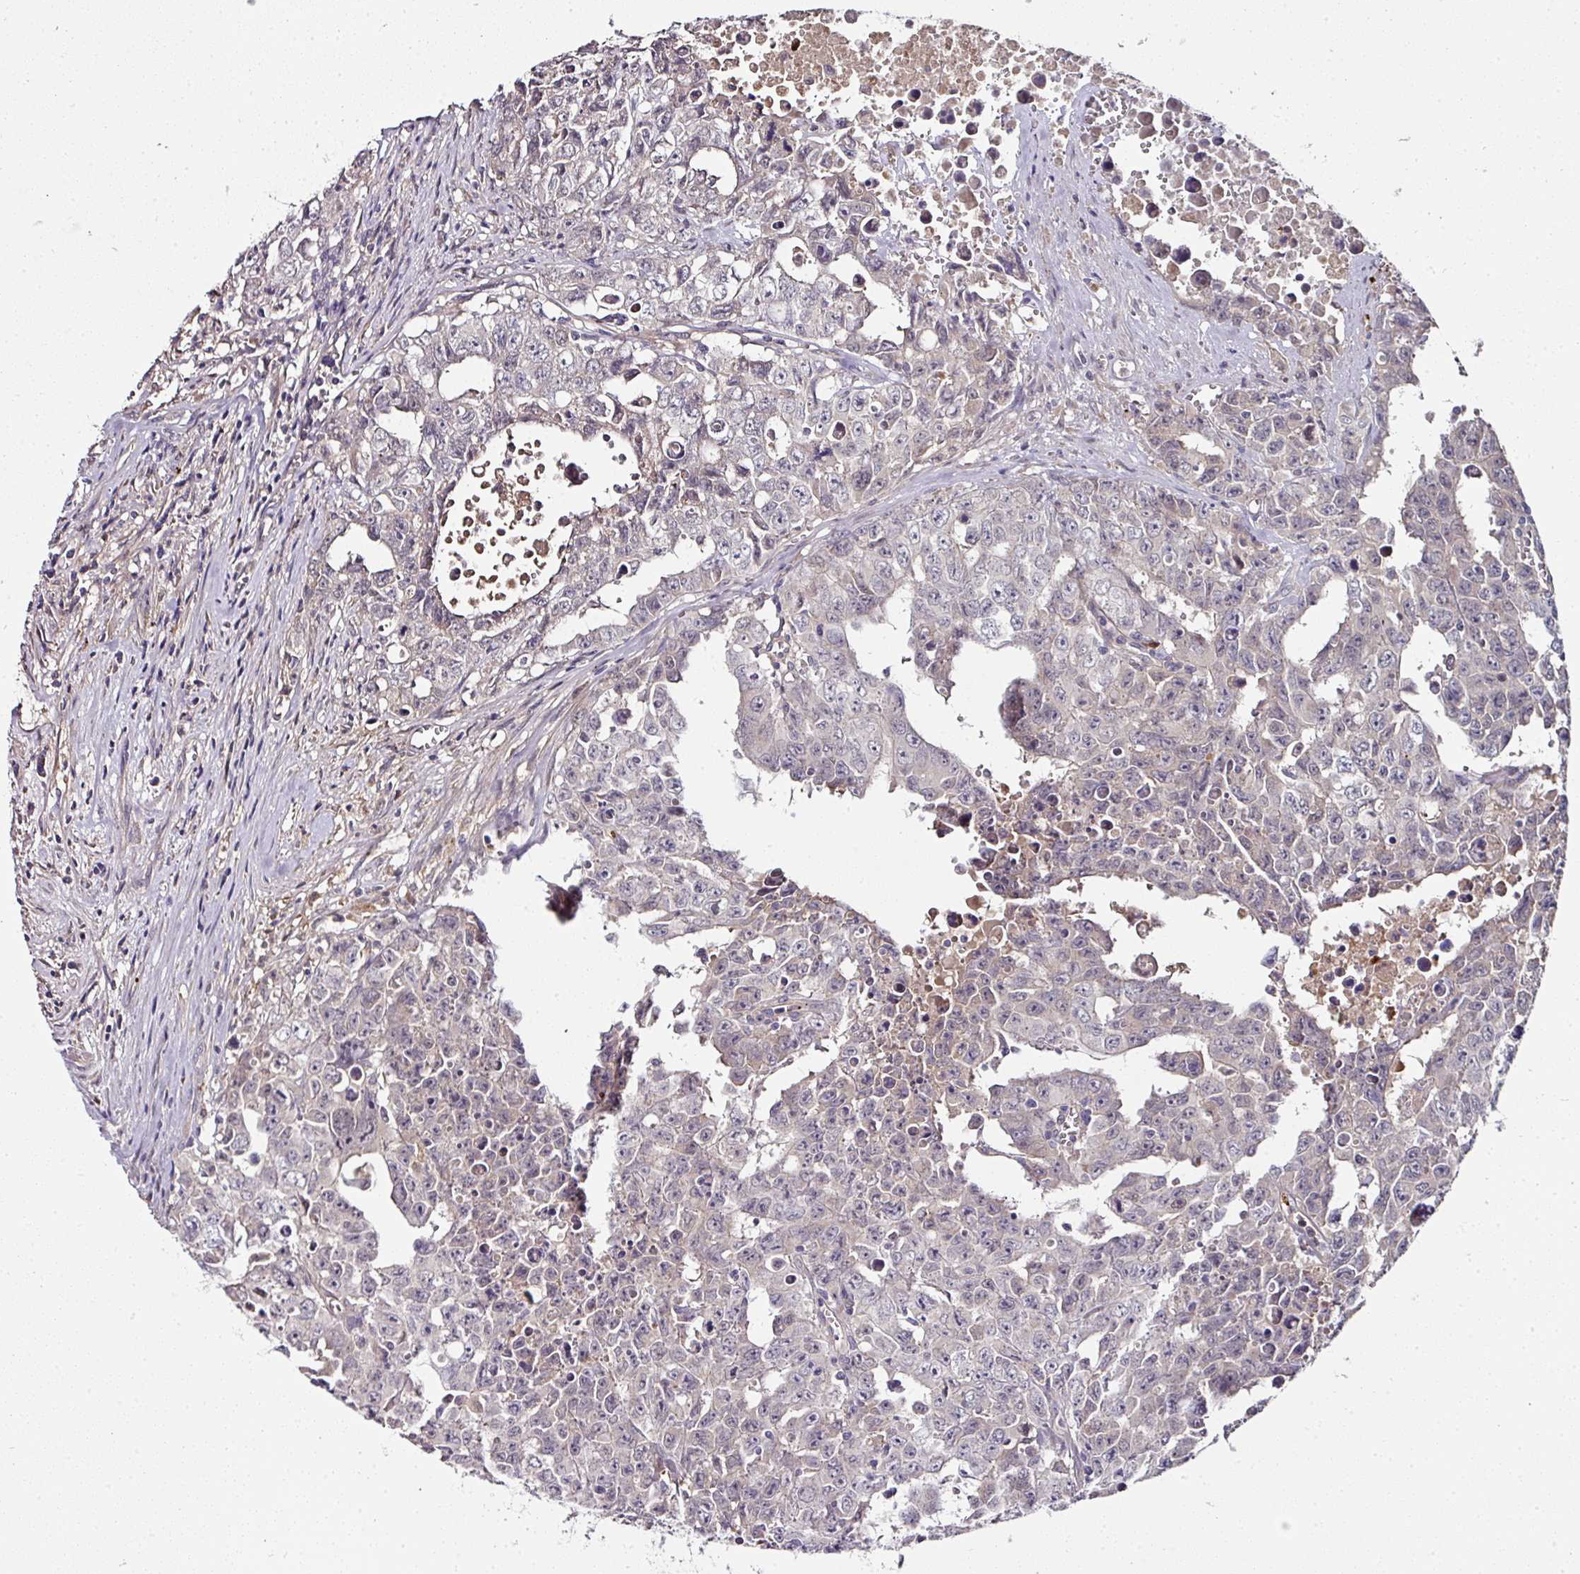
{"staining": {"intensity": "negative", "quantity": "none", "location": "none"}, "tissue": "testis cancer", "cell_type": "Tumor cells", "image_type": "cancer", "snomed": [{"axis": "morphology", "description": "Carcinoma, Embryonal, NOS"}, {"axis": "topography", "description": "Testis"}], "caption": "This is an immunohistochemistry image of testis cancer (embryonal carcinoma). There is no staining in tumor cells.", "gene": "CTDSP2", "patient": {"sex": "male", "age": 24}}